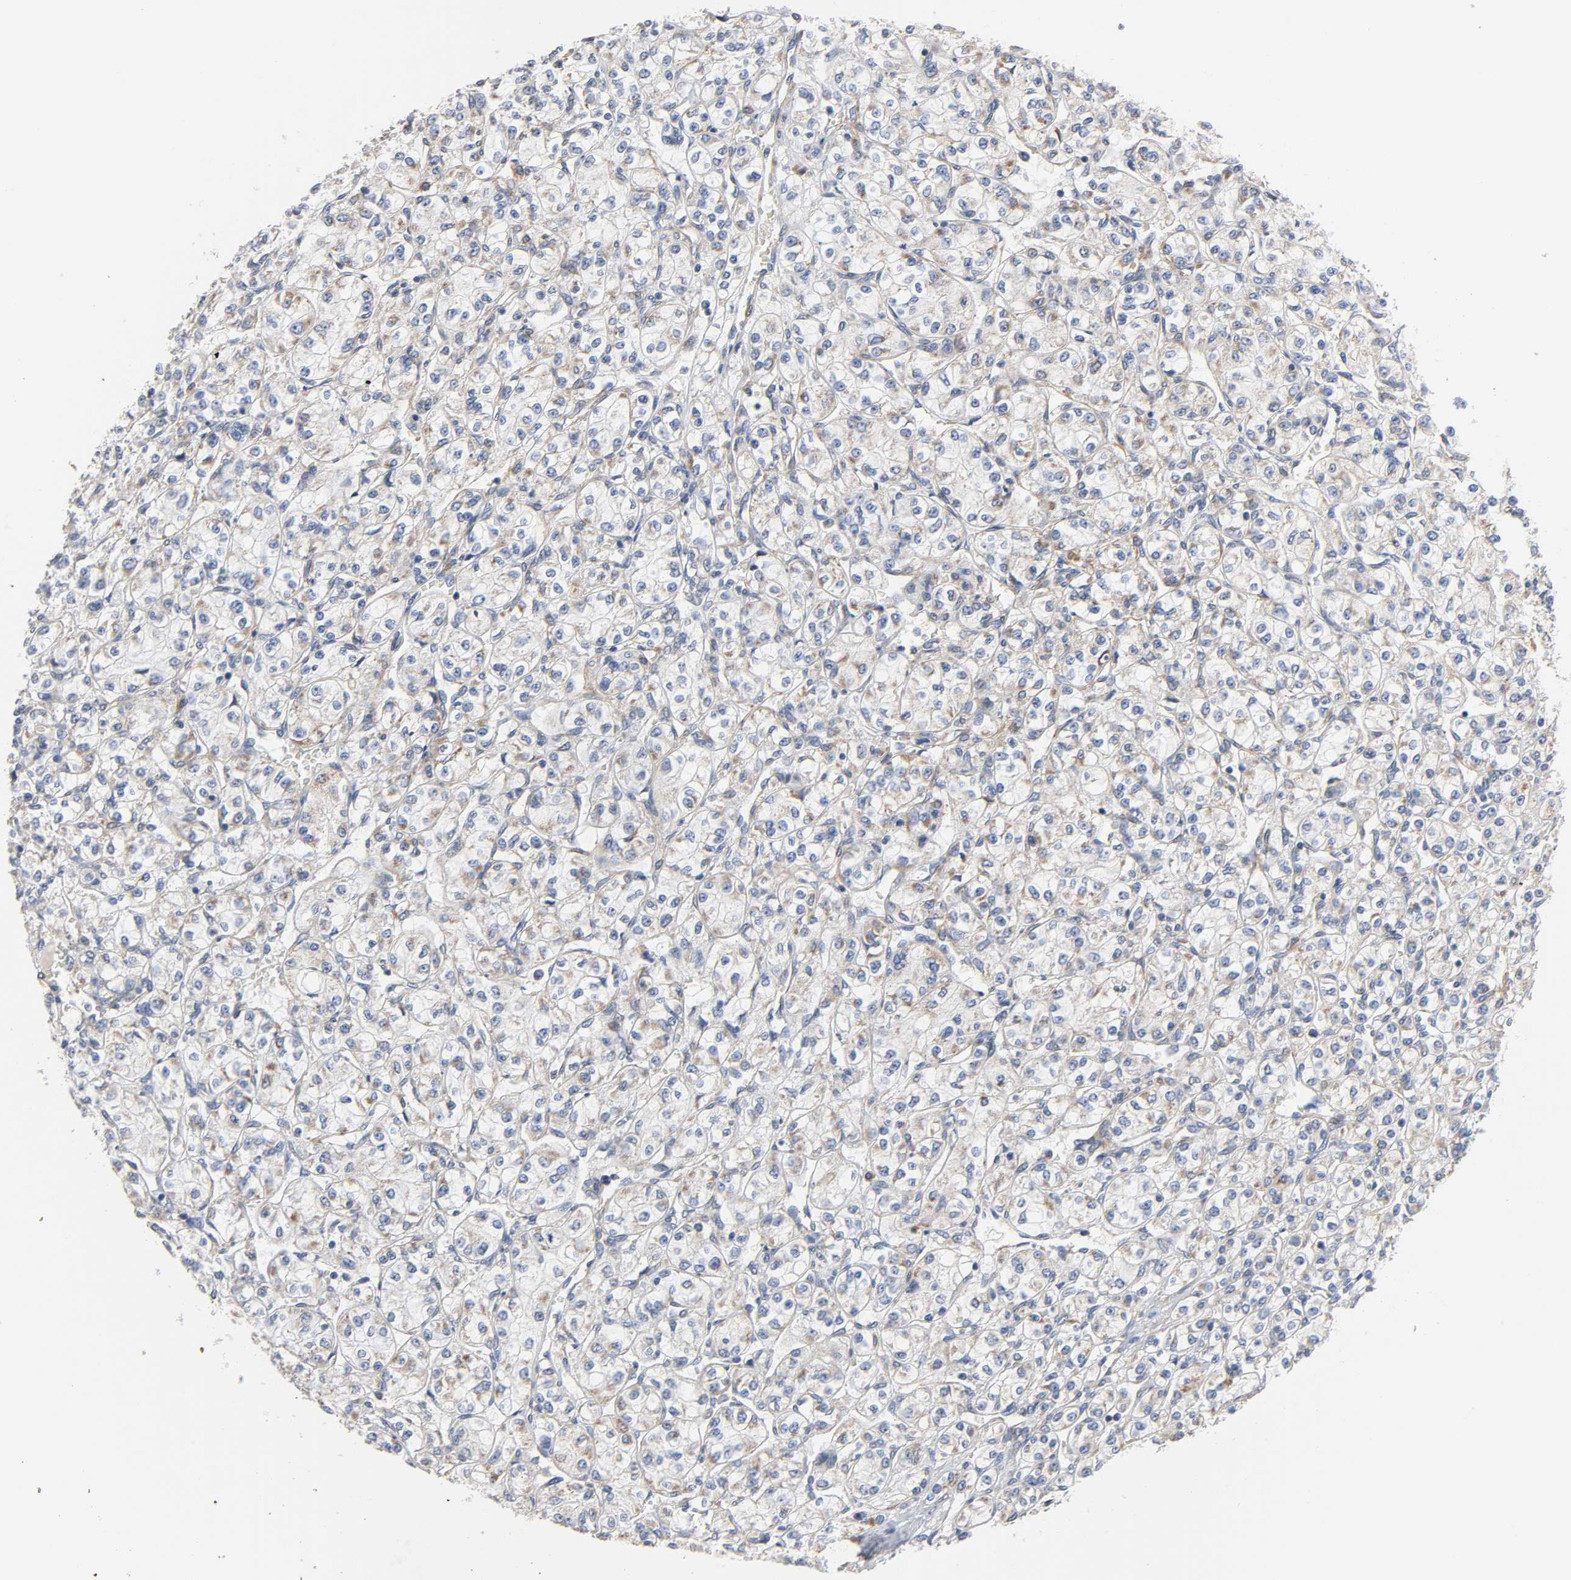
{"staining": {"intensity": "negative", "quantity": "none", "location": "none"}, "tissue": "renal cancer", "cell_type": "Tumor cells", "image_type": "cancer", "snomed": [{"axis": "morphology", "description": "Adenocarcinoma, NOS"}, {"axis": "topography", "description": "Kidney"}], "caption": "IHC photomicrograph of neoplastic tissue: human renal cancer (adenocarcinoma) stained with DAB shows no significant protein staining in tumor cells.", "gene": "ARHGAP1", "patient": {"sex": "male", "age": 77}}